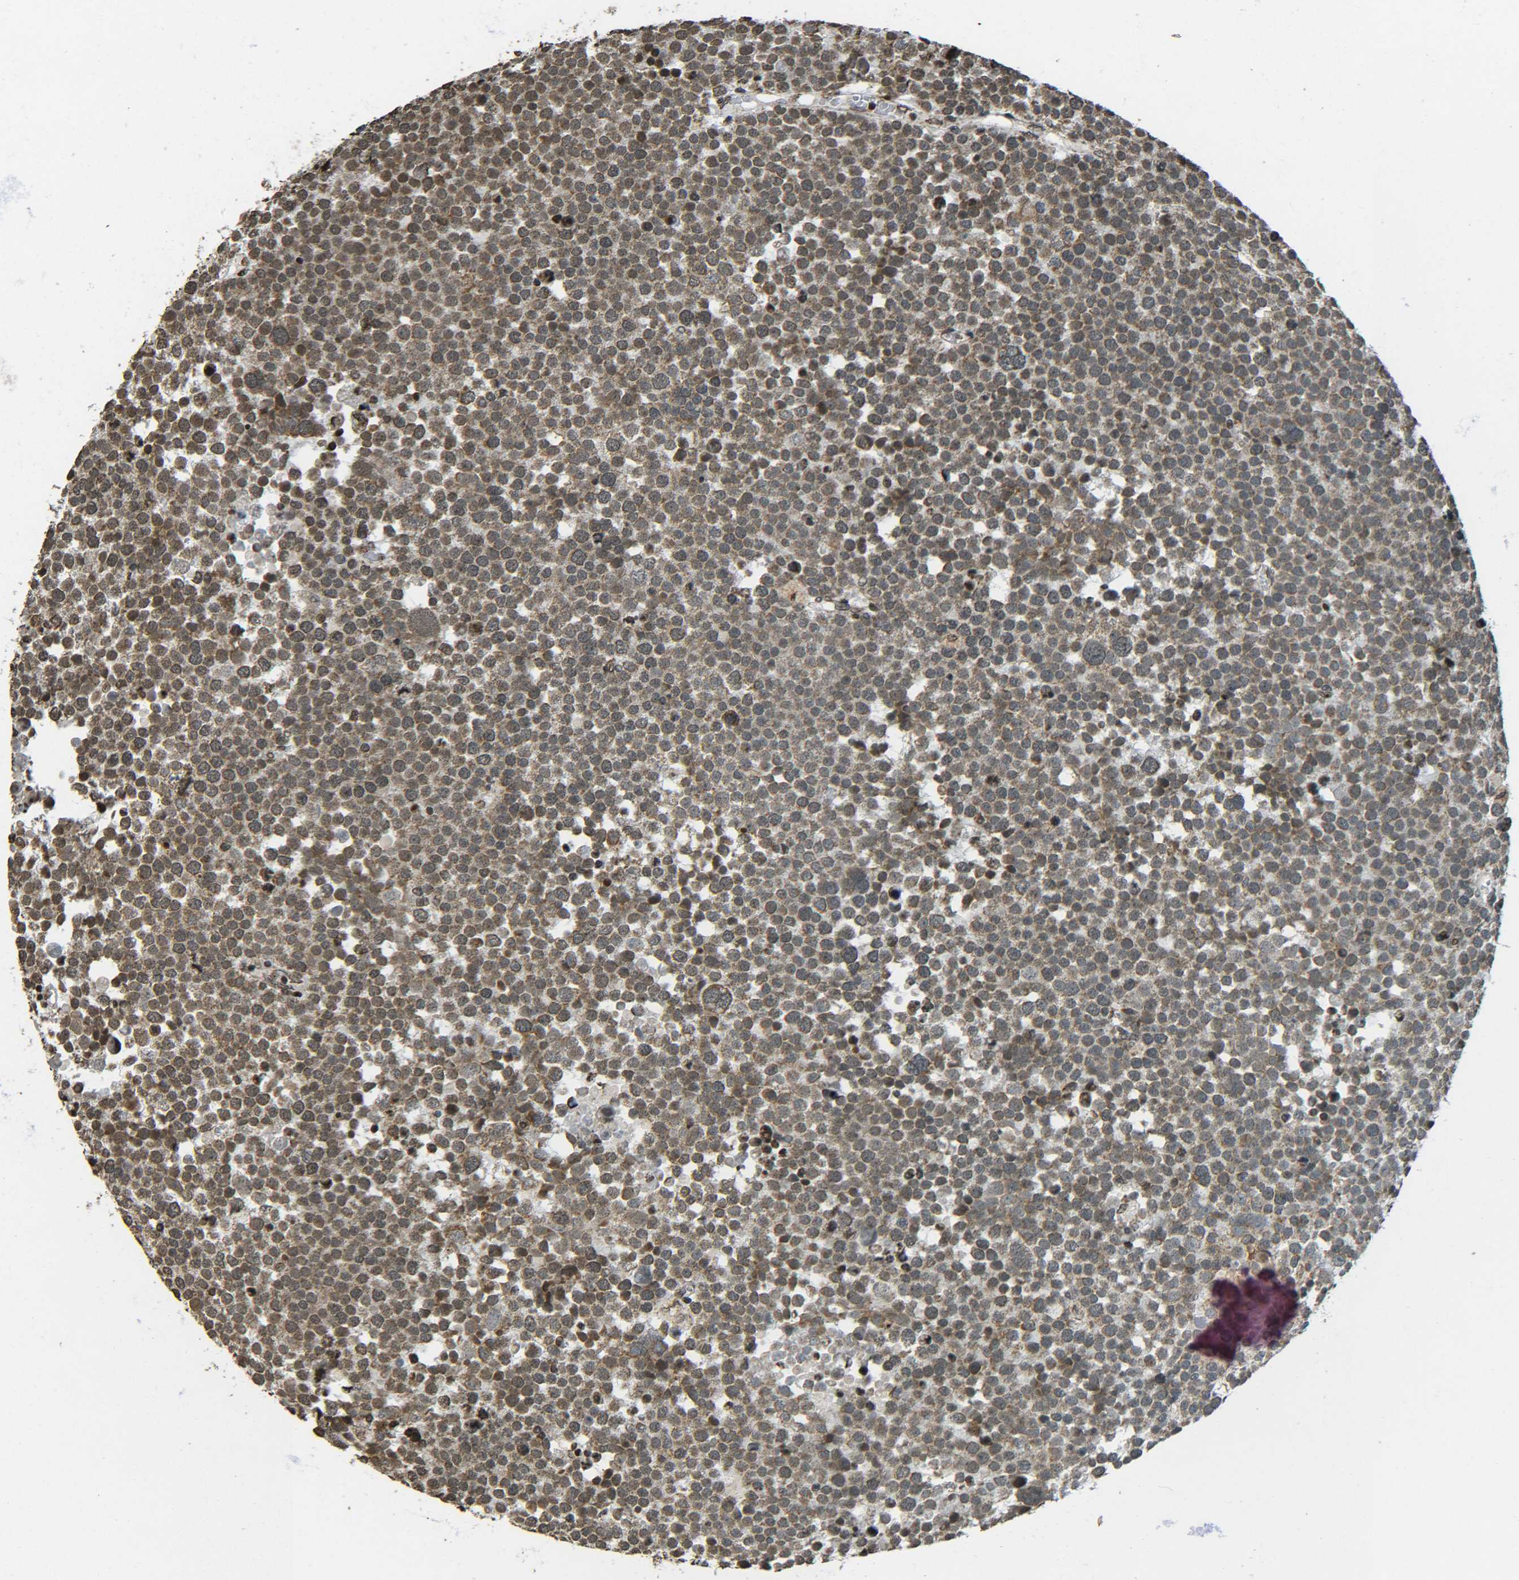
{"staining": {"intensity": "moderate", "quantity": ">75%", "location": "cytoplasmic/membranous,nuclear"}, "tissue": "testis cancer", "cell_type": "Tumor cells", "image_type": "cancer", "snomed": [{"axis": "morphology", "description": "Seminoma, NOS"}, {"axis": "topography", "description": "Testis"}], "caption": "Approximately >75% of tumor cells in human testis cancer reveal moderate cytoplasmic/membranous and nuclear protein staining as visualized by brown immunohistochemical staining.", "gene": "NEUROG2", "patient": {"sex": "male", "age": 71}}